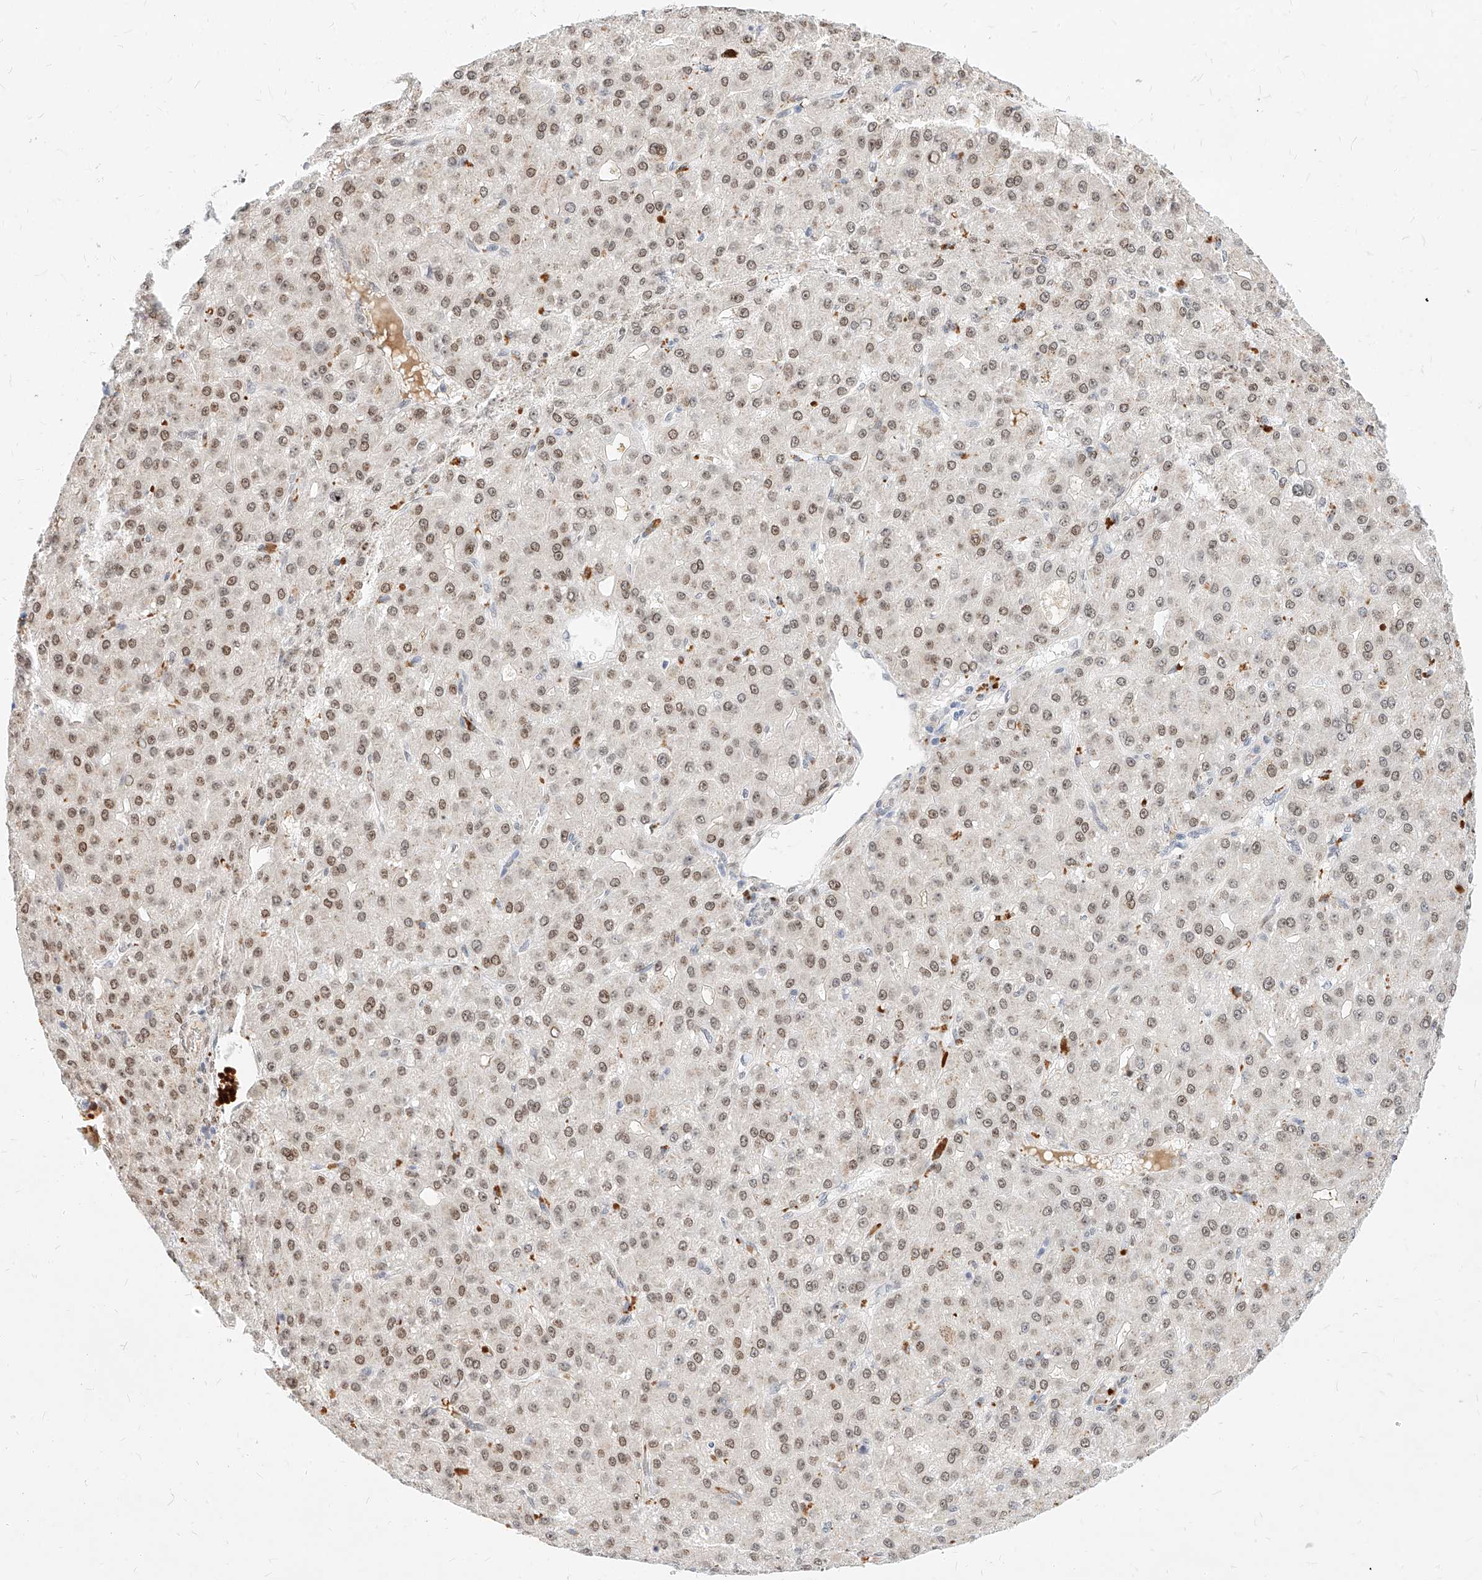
{"staining": {"intensity": "weak", "quantity": ">75%", "location": "nuclear"}, "tissue": "liver cancer", "cell_type": "Tumor cells", "image_type": "cancer", "snomed": [{"axis": "morphology", "description": "Carcinoma, Hepatocellular, NOS"}, {"axis": "topography", "description": "Liver"}], "caption": "This micrograph shows immunohistochemistry staining of human liver hepatocellular carcinoma, with low weak nuclear positivity in about >75% of tumor cells.", "gene": "CBX8", "patient": {"sex": "male", "age": 67}}